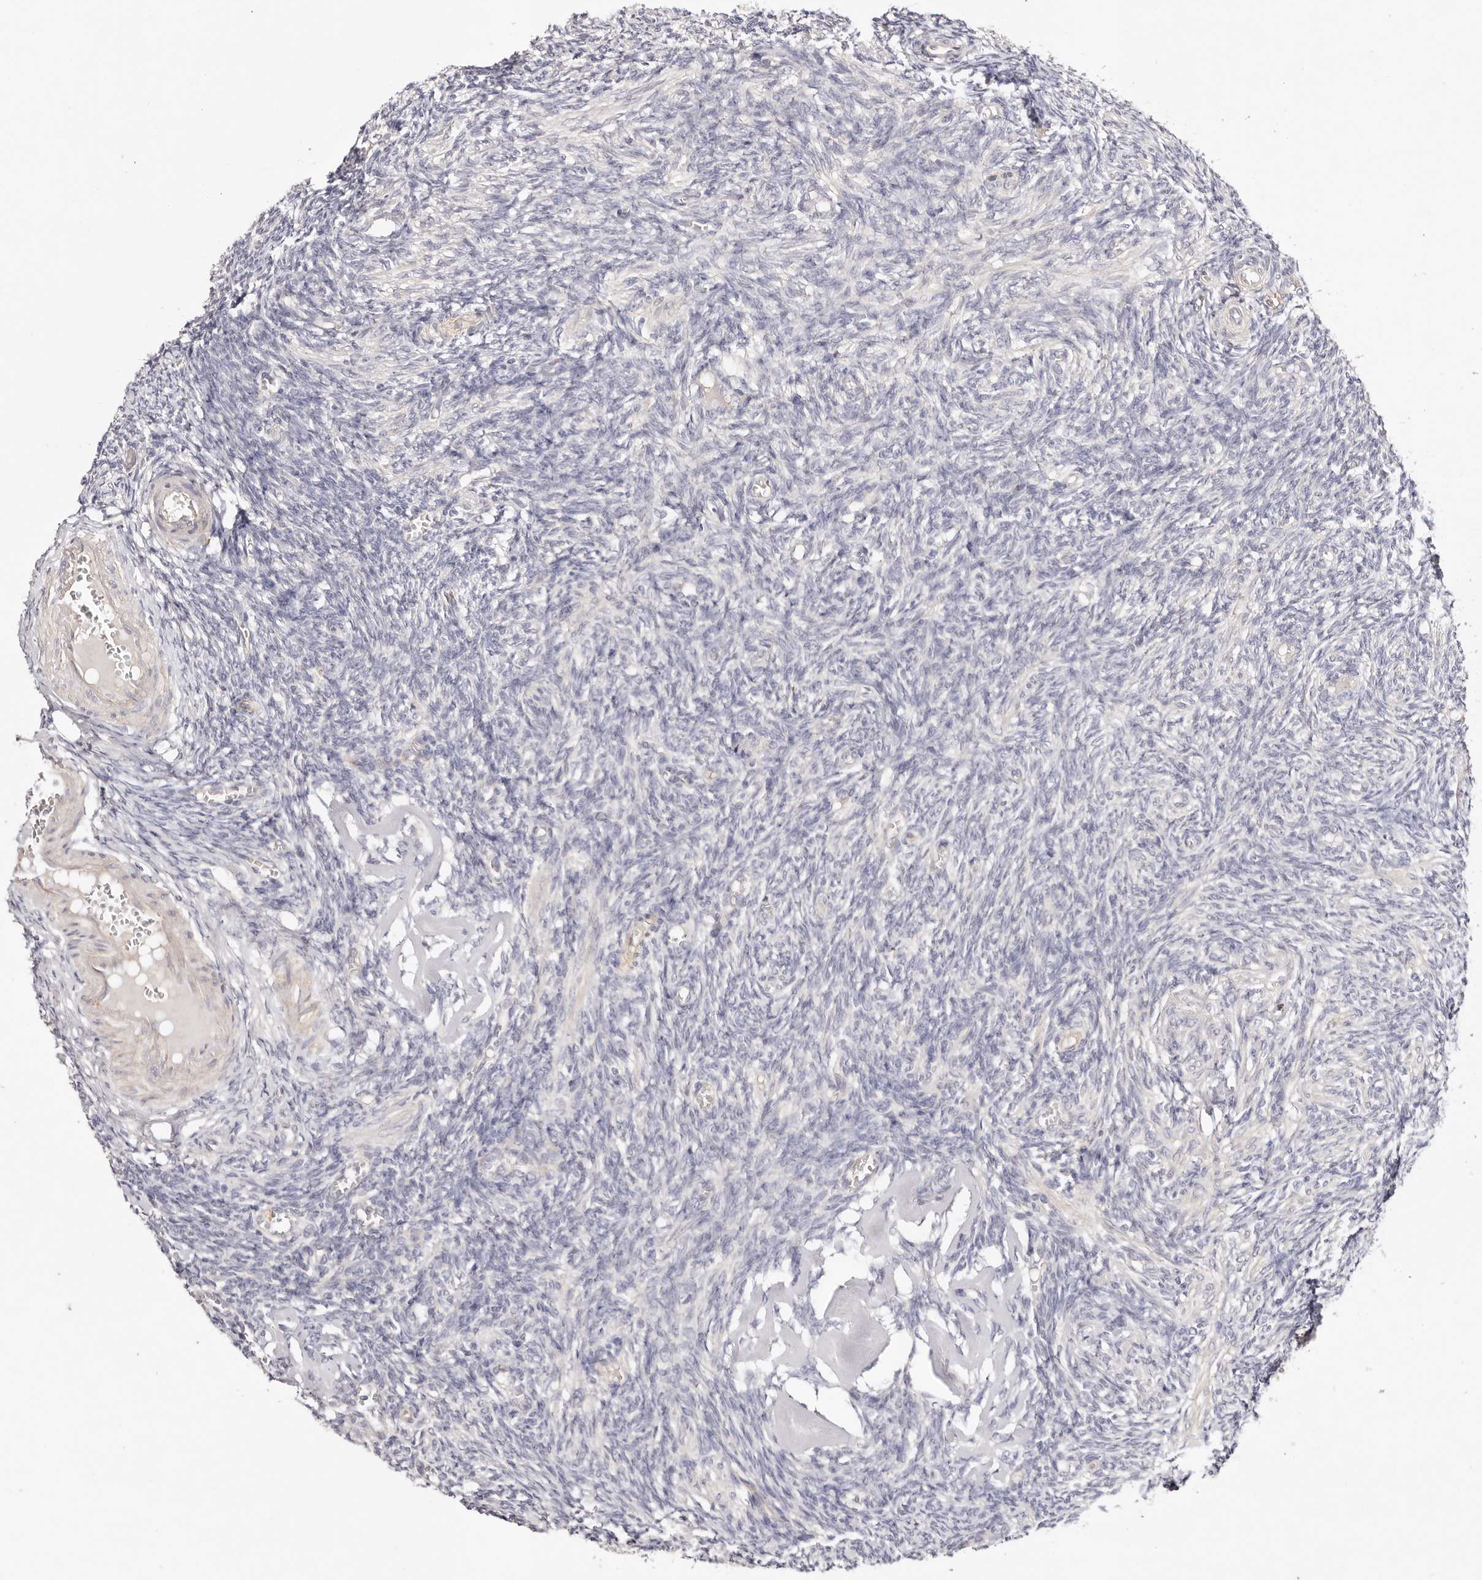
{"staining": {"intensity": "negative", "quantity": "none", "location": "none"}, "tissue": "ovary", "cell_type": "Ovarian stroma cells", "image_type": "normal", "snomed": [{"axis": "morphology", "description": "Normal tissue, NOS"}, {"axis": "topography", "description": "Ovary"}], "caption": "Immunohistochemical staining of benign human ovary exhibits no significant expression in ovarian stroma cells.", "gene": "SLC35B2", "patient": {"sex": "female", "age": 27}}